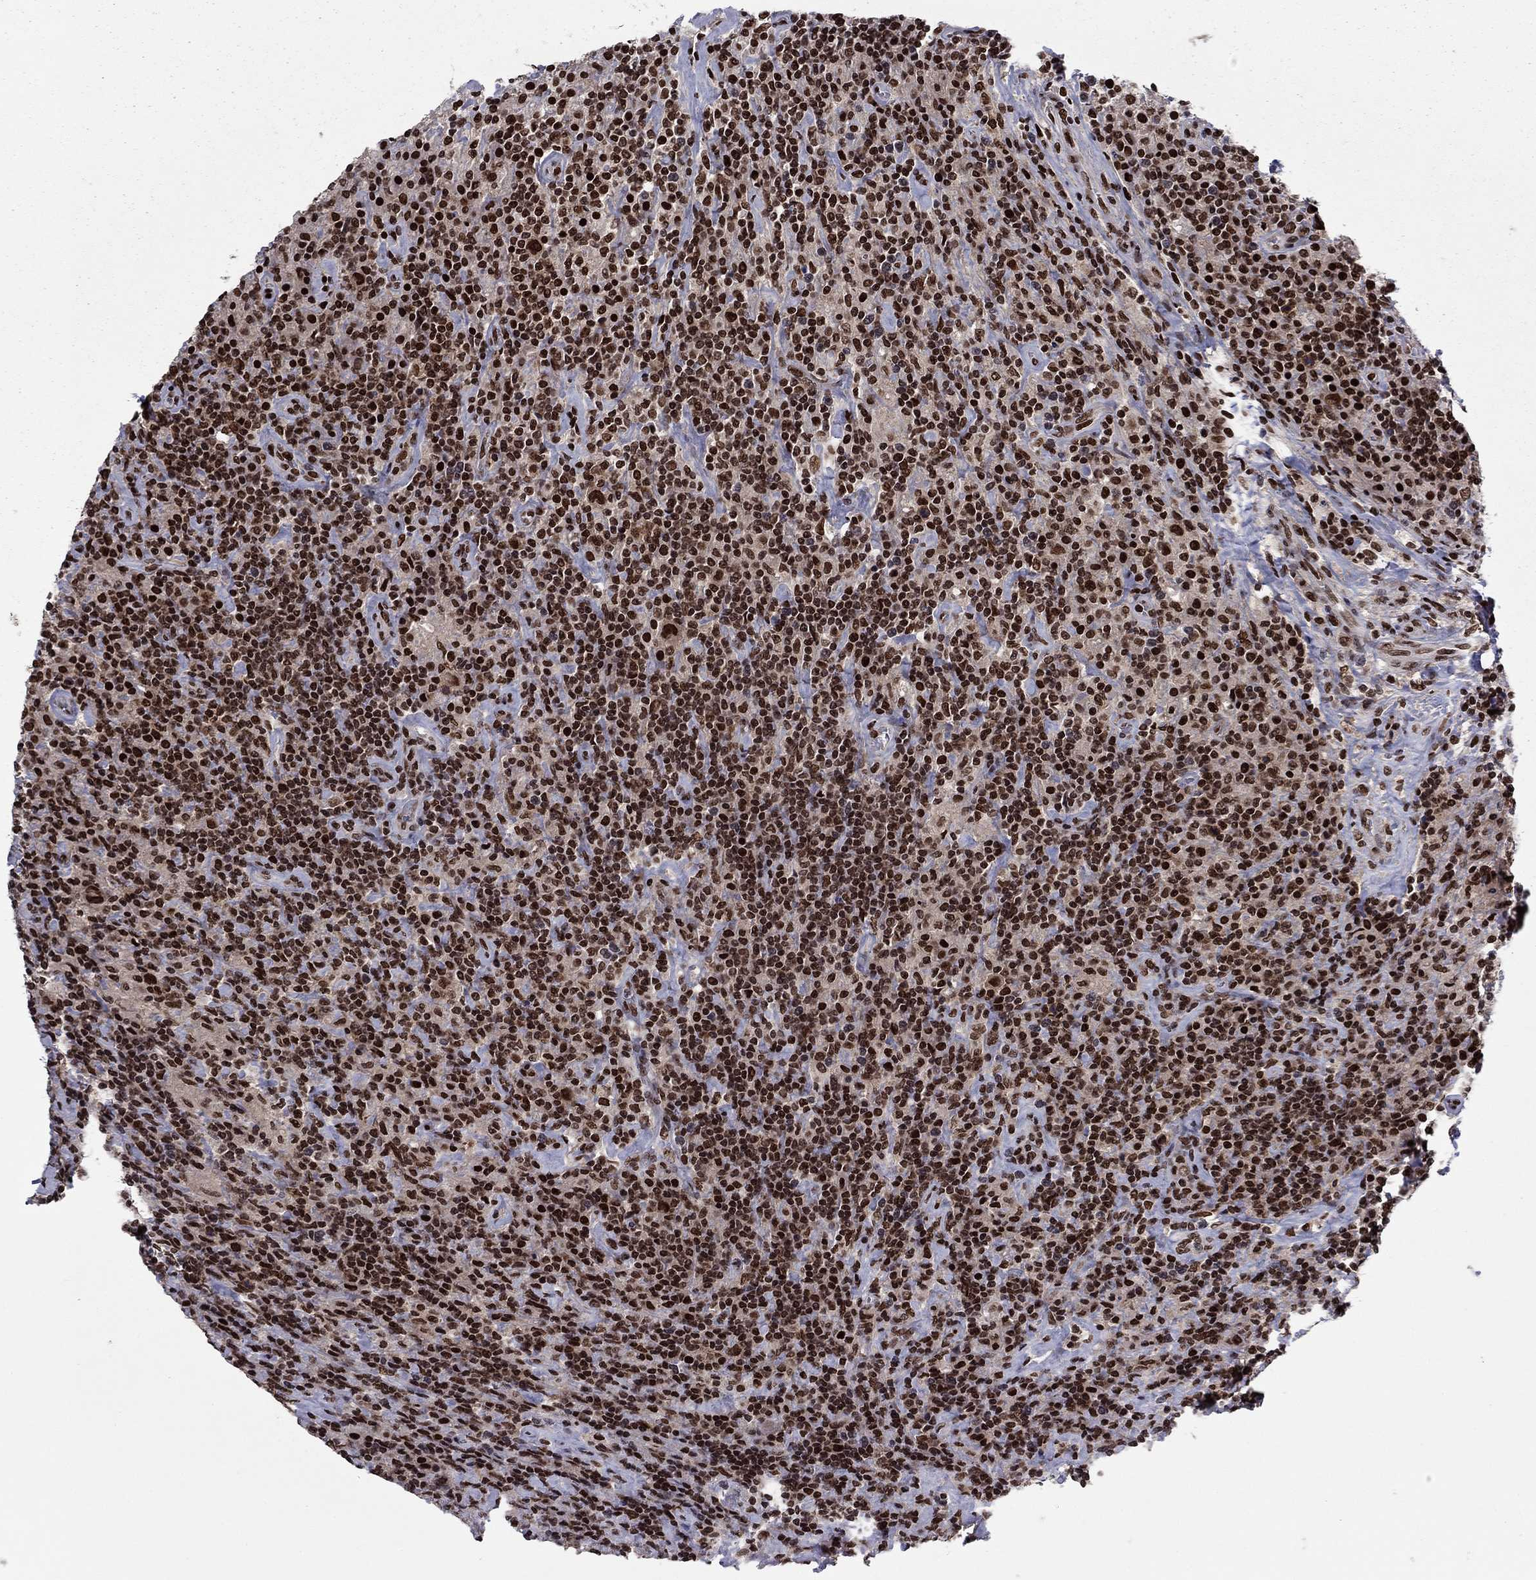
{"staining": {"intensity": "strong", "quantity": ">75%", "location": "nuclear"}, "tissue": "lymphoma", "cell_type": "Tumor cells", "image_type": "cancer", "snomed": [{"axis": "morphology", "description": "Hodgkin's disease, NOS"}, {"axis": "topography", "description": "Lymph node"}], "caption": "IHC of human Hodgkin's disease reveals high levels of strong nuclear staining in about >75% of tumor cells. The staining was performed using DAB, with brown indicating positive protein expression. Nuclei are stained blue with hematoxylin.", "gene": "USP54", "patient": {"sex": "male", "age": 70}}